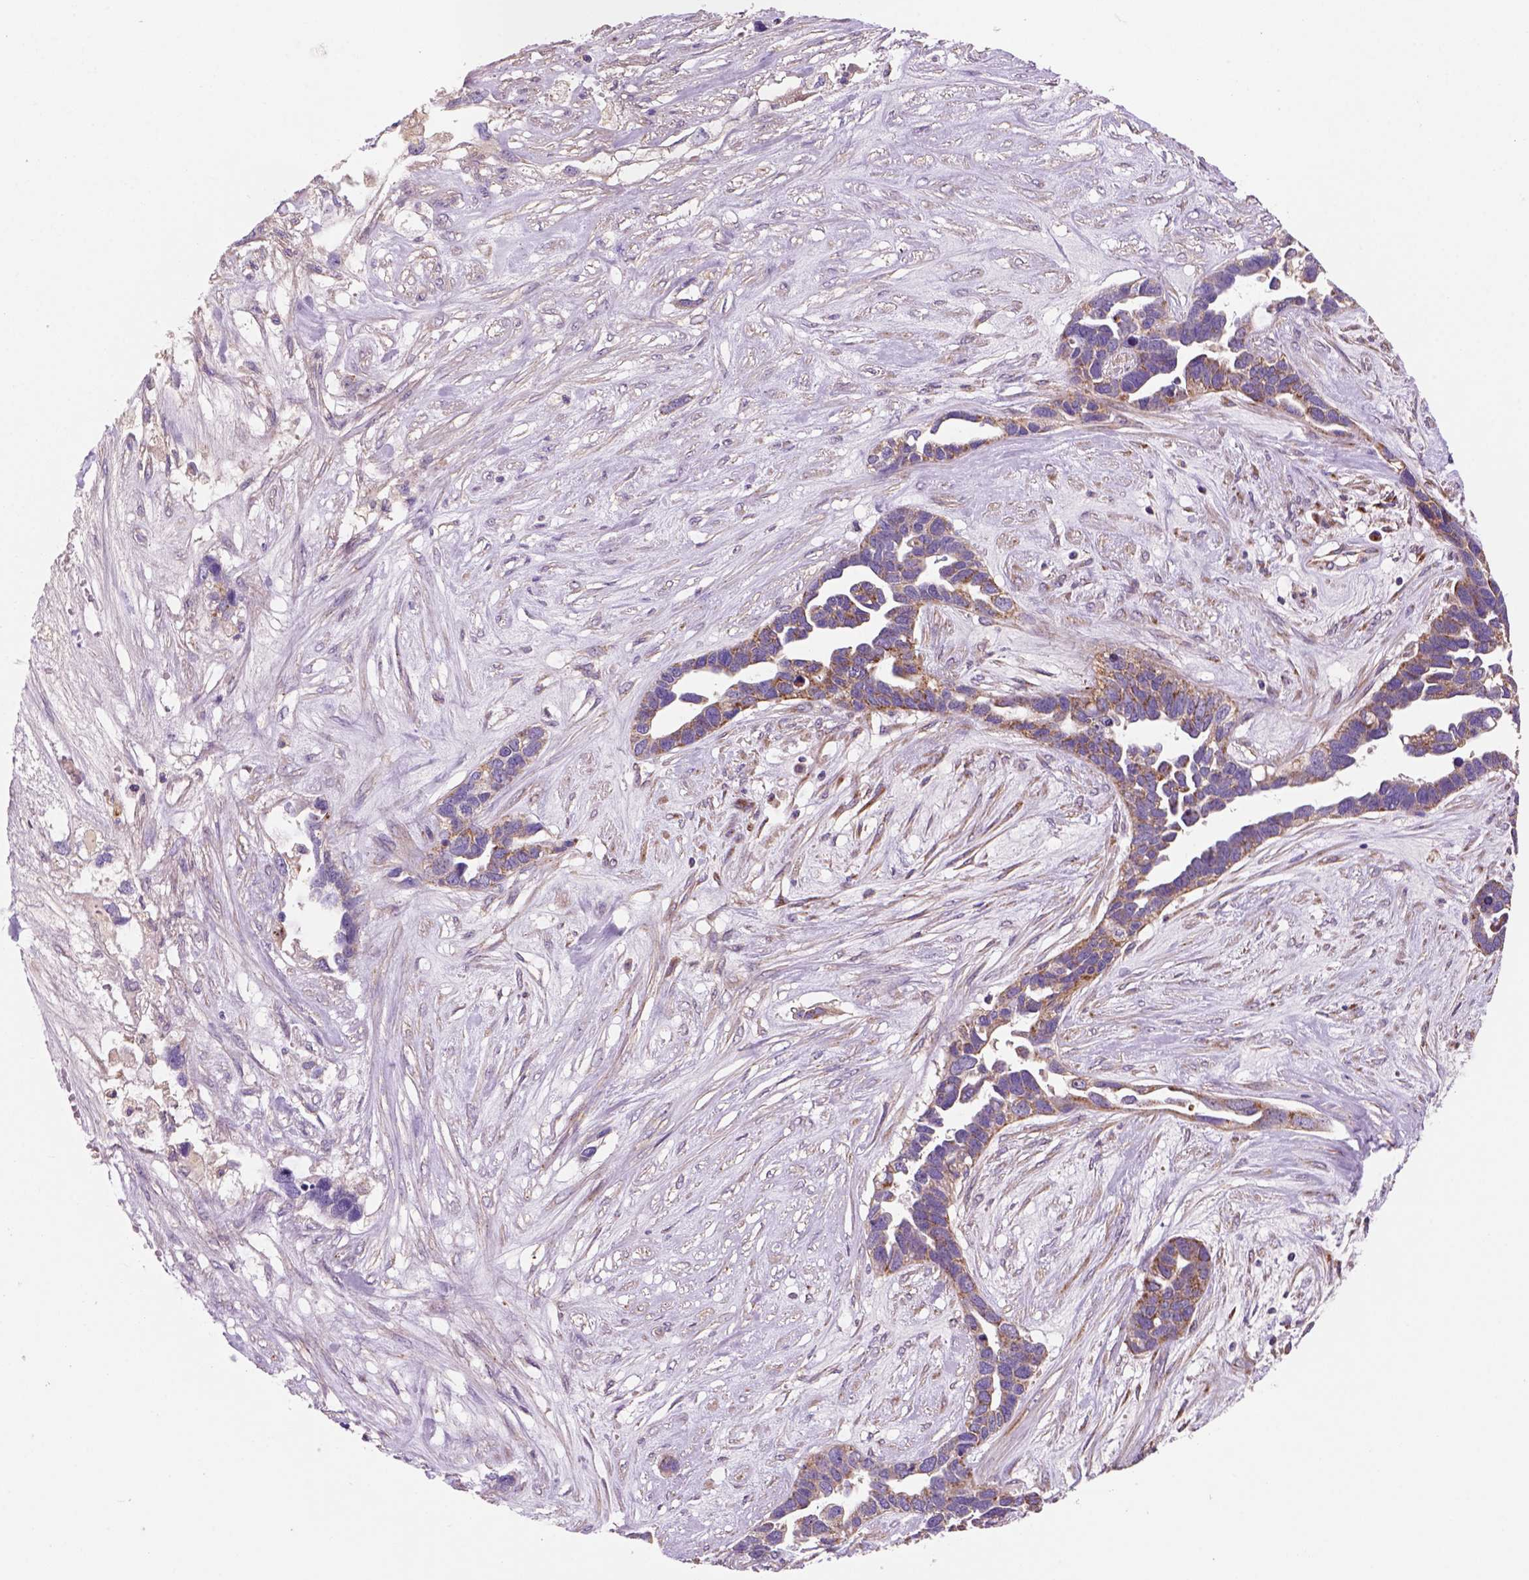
{"staining": {"intensity": "moderate", "quantity": "<25%", "location": "cytoplasmic/membranous"}, "tissue": "ovarian cancer", "cell_type": "Tumor cells", "image_type": "cancer", "snomed": [{"axis": "morphology", "description": "Cystadenocarcinoma, serous, NOS"}, {"axis": "topography", "description": "Ovary"}], "caption": "Immunohistochemical staining of human ovarian cancer (serous cystadenocarcinoma) exhibits moderate cytoplasmic/membranous protein staining in approximately <25% of tumor cells.", "gene": "WARS2", "patient": {"sex": "female", "age": 54}}